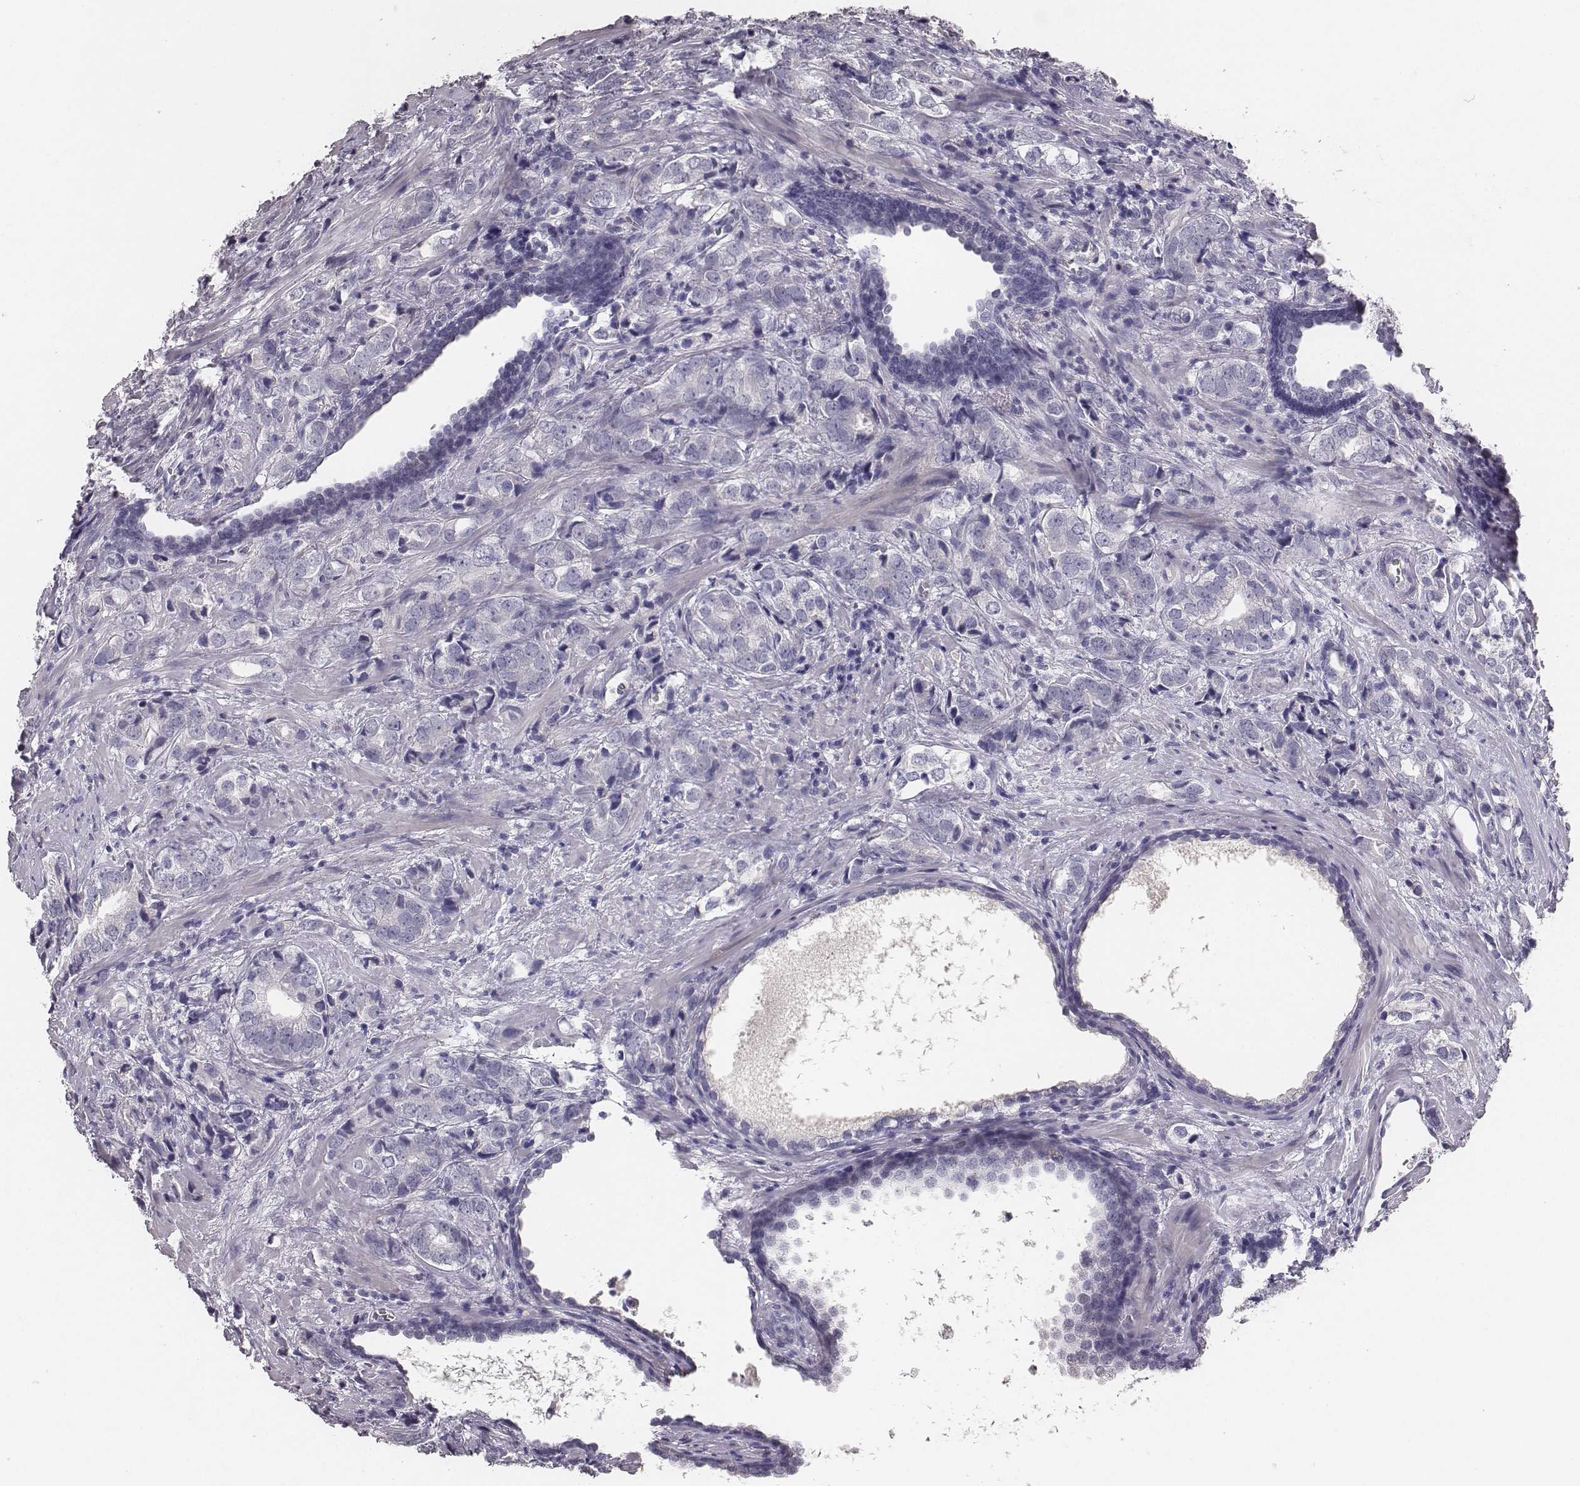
{"staining": {"intensity": "negative", "quantity": "none", "location": "none"}, "tissue": "prostate cancer", "cell_type": "Tumor cells", "image_type": "cancer", "snomed": [{"axis": "morphology", "description": "Adenocarcinoma, NOS"}, {"axis": "topography", "description": "Prostate and seminal vesicle, NOS"}], "caption": "DAB (3,3'-diaminobenzidine) immunohistochemical staining of prostate adenocarcinoma exhibits no significant positivity in tumor cells.", "gene": "MYH6", "patient": {"sex": "male", "age": 63}}